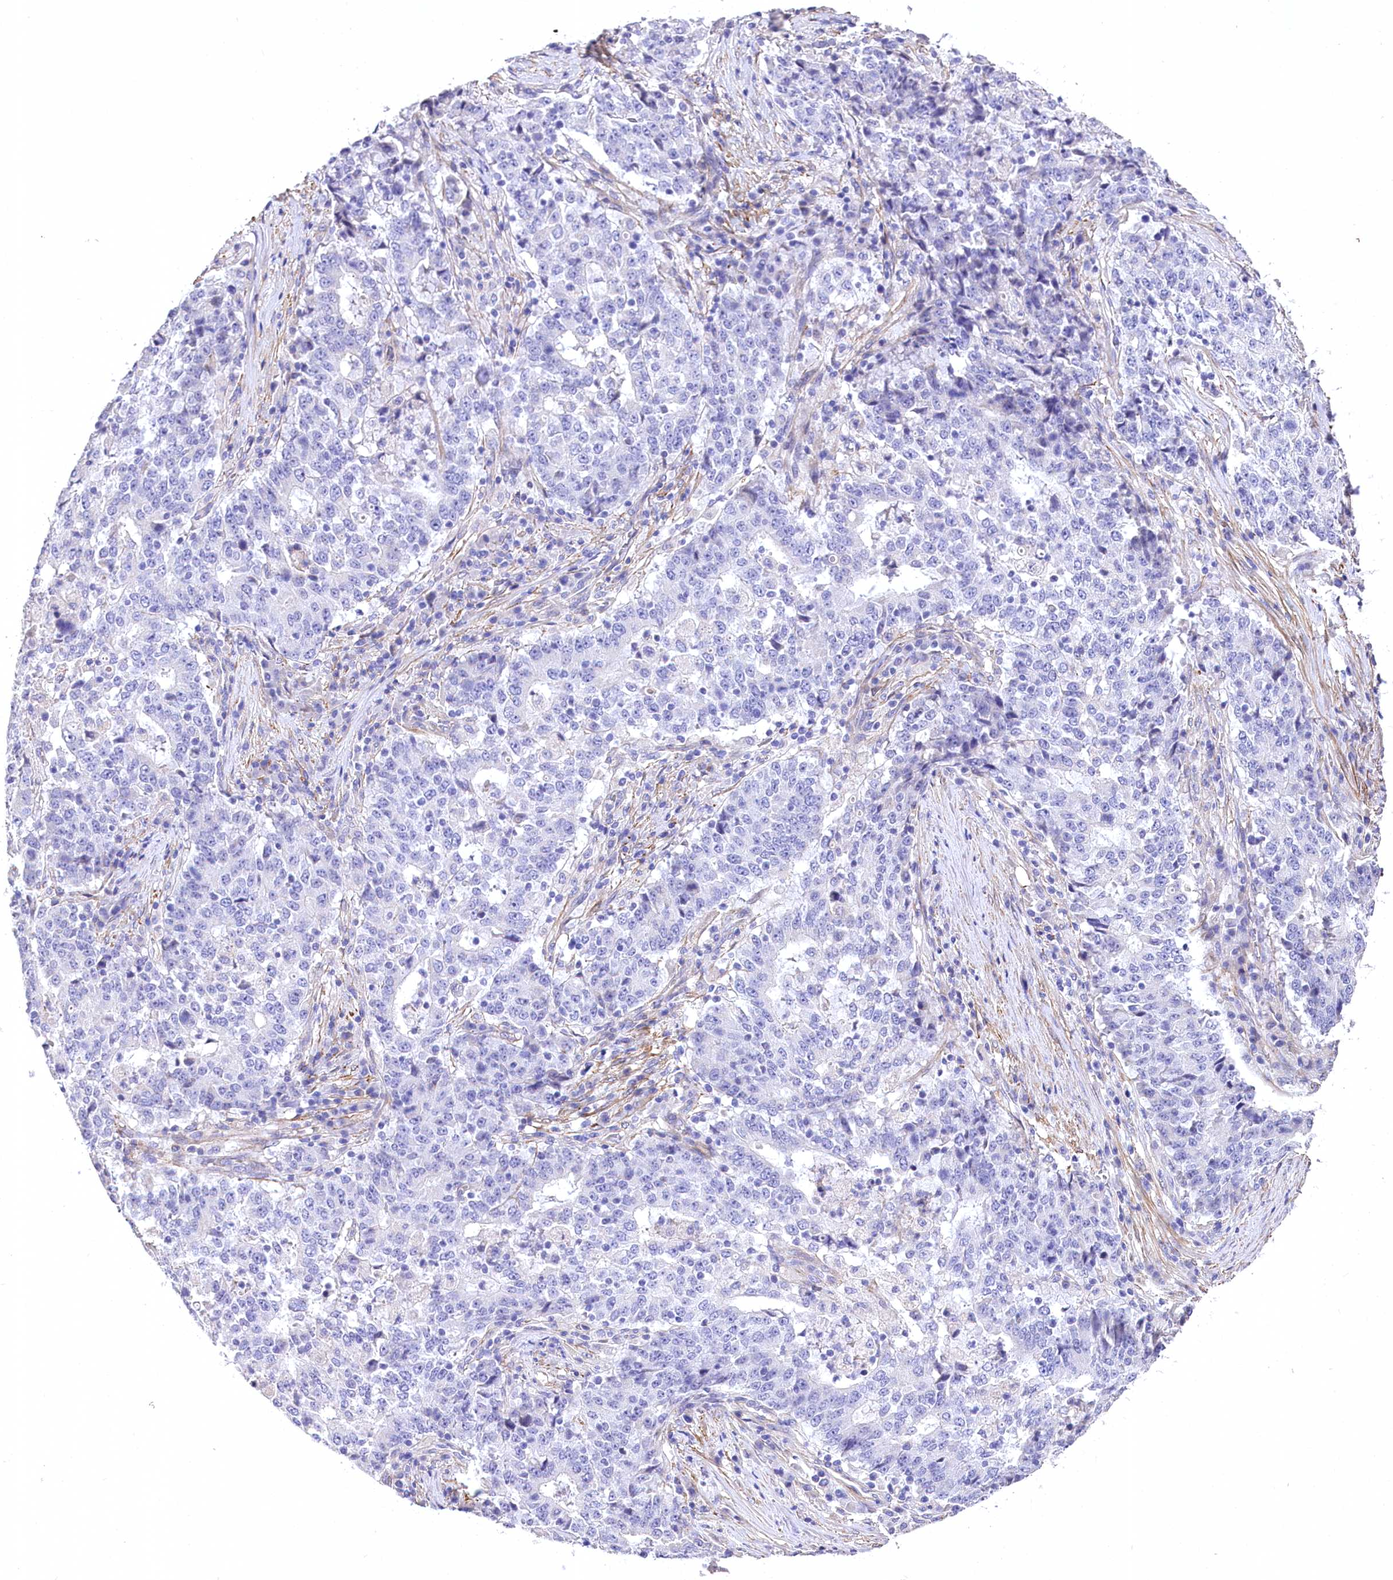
{"staining": {"intensity": "negative", "quantity": "none", "location": "none"}, "tissue": "stomach cancer", "cell_type": "Tumor cells", "image_type": "cancer", "snomed": [{"axis": "morphology", "description": "Adenocarcinoma, NOS"}, {"axis": "topography", "description": "Stomach"}], "caption": "Photomicrograph shows no protein staining in tumor cells of stomach adenocarcinoma tissue.", "gene": "RDH16", "patient": {"sex": "male", "age": 59}}